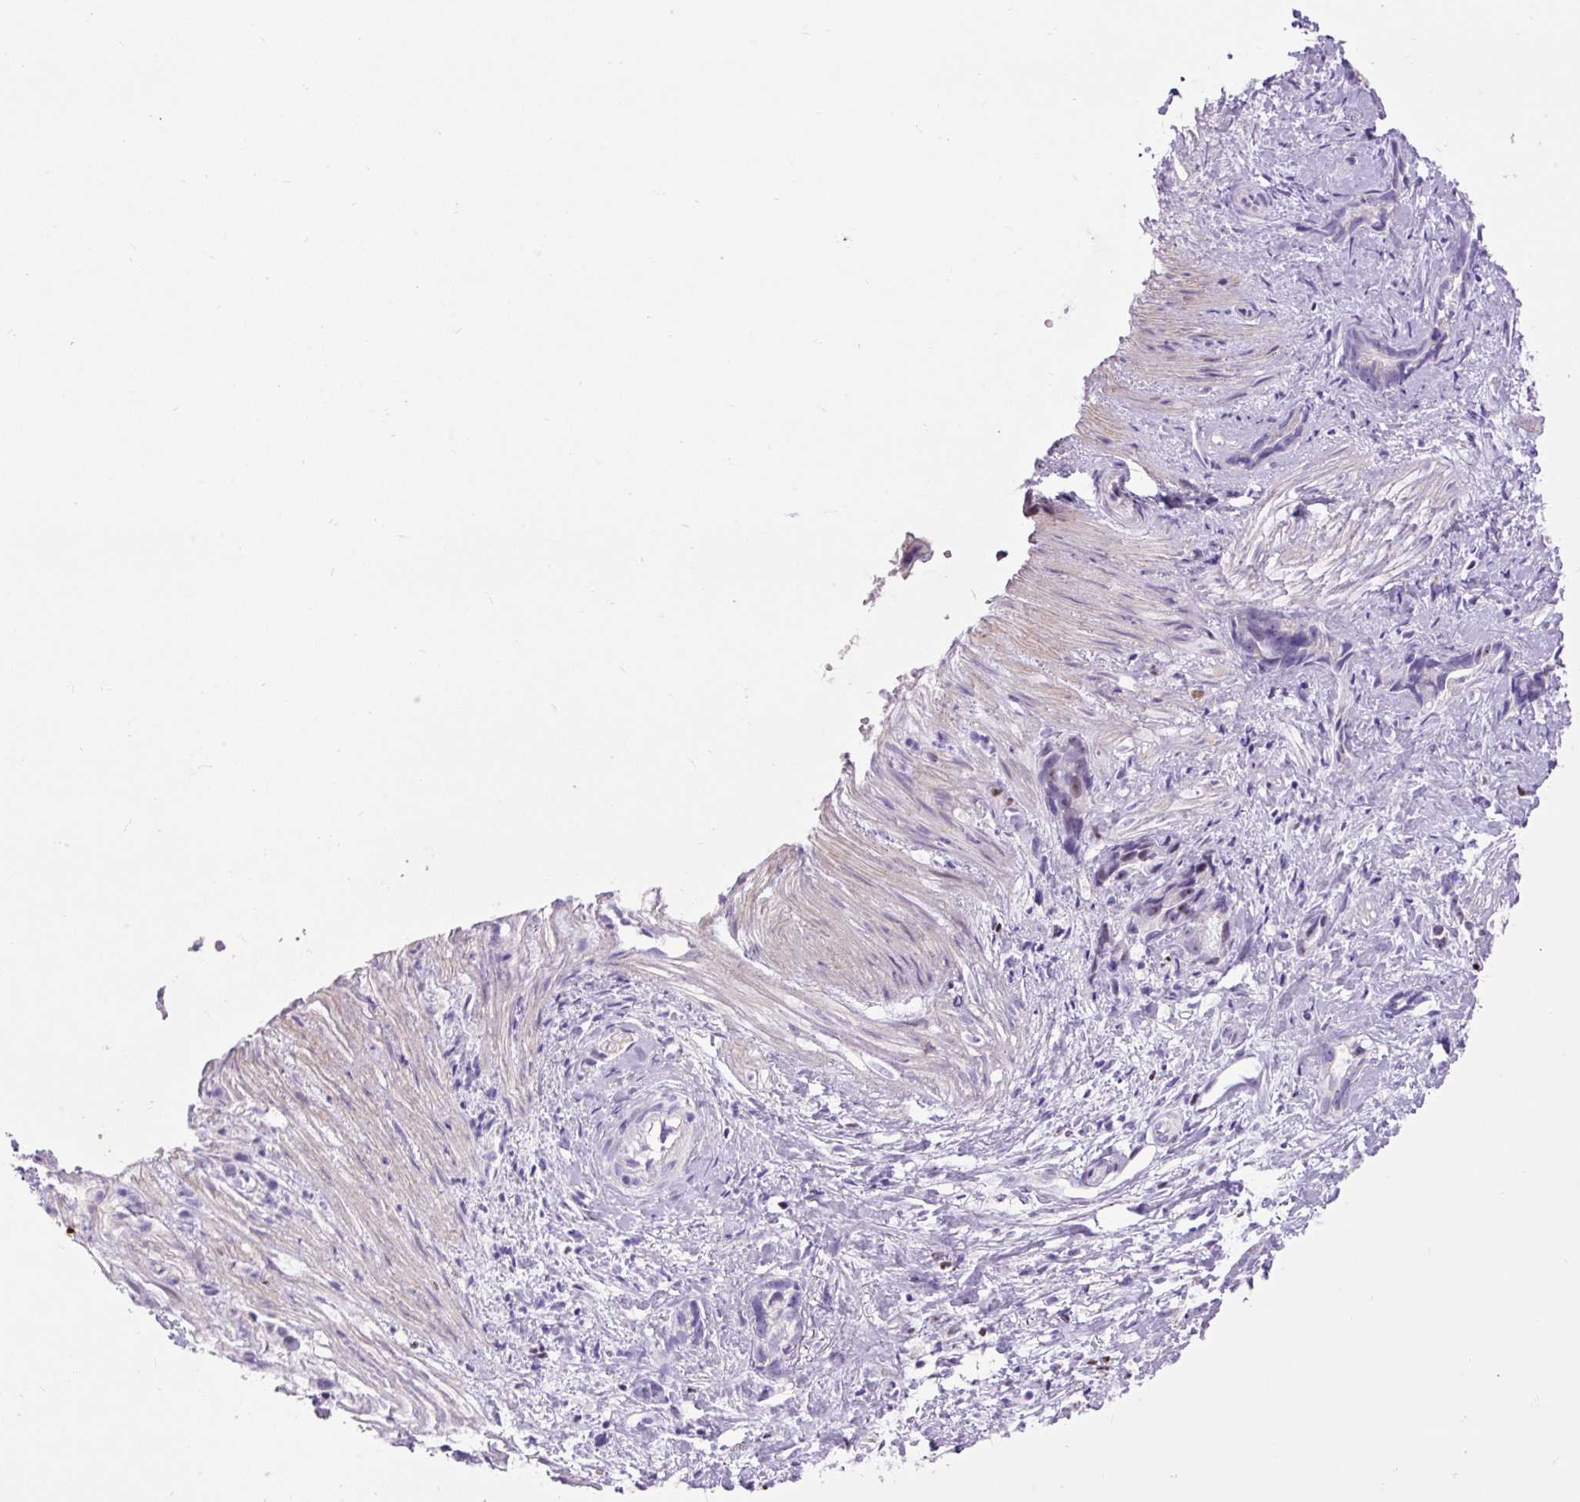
{"staining": {"intensity": "negative", "quantity": "none", "location": "none"}, "tissue": "stomach cancer", "cell_type": "Tumor cells", "image_type": "cancer", "snomed": [{"axis": "morphology", "description": "Adenocarcinoma, NOS"}, {"axis": "topography", "description": "Stomach"}], "caption": "This is an immunohistochemistry (IHC) image of stomach adenocarcinoma. There is no positivity in tumor cells.", "gene": "SPC24", "patient": {"sex": "male", "age": 55}}